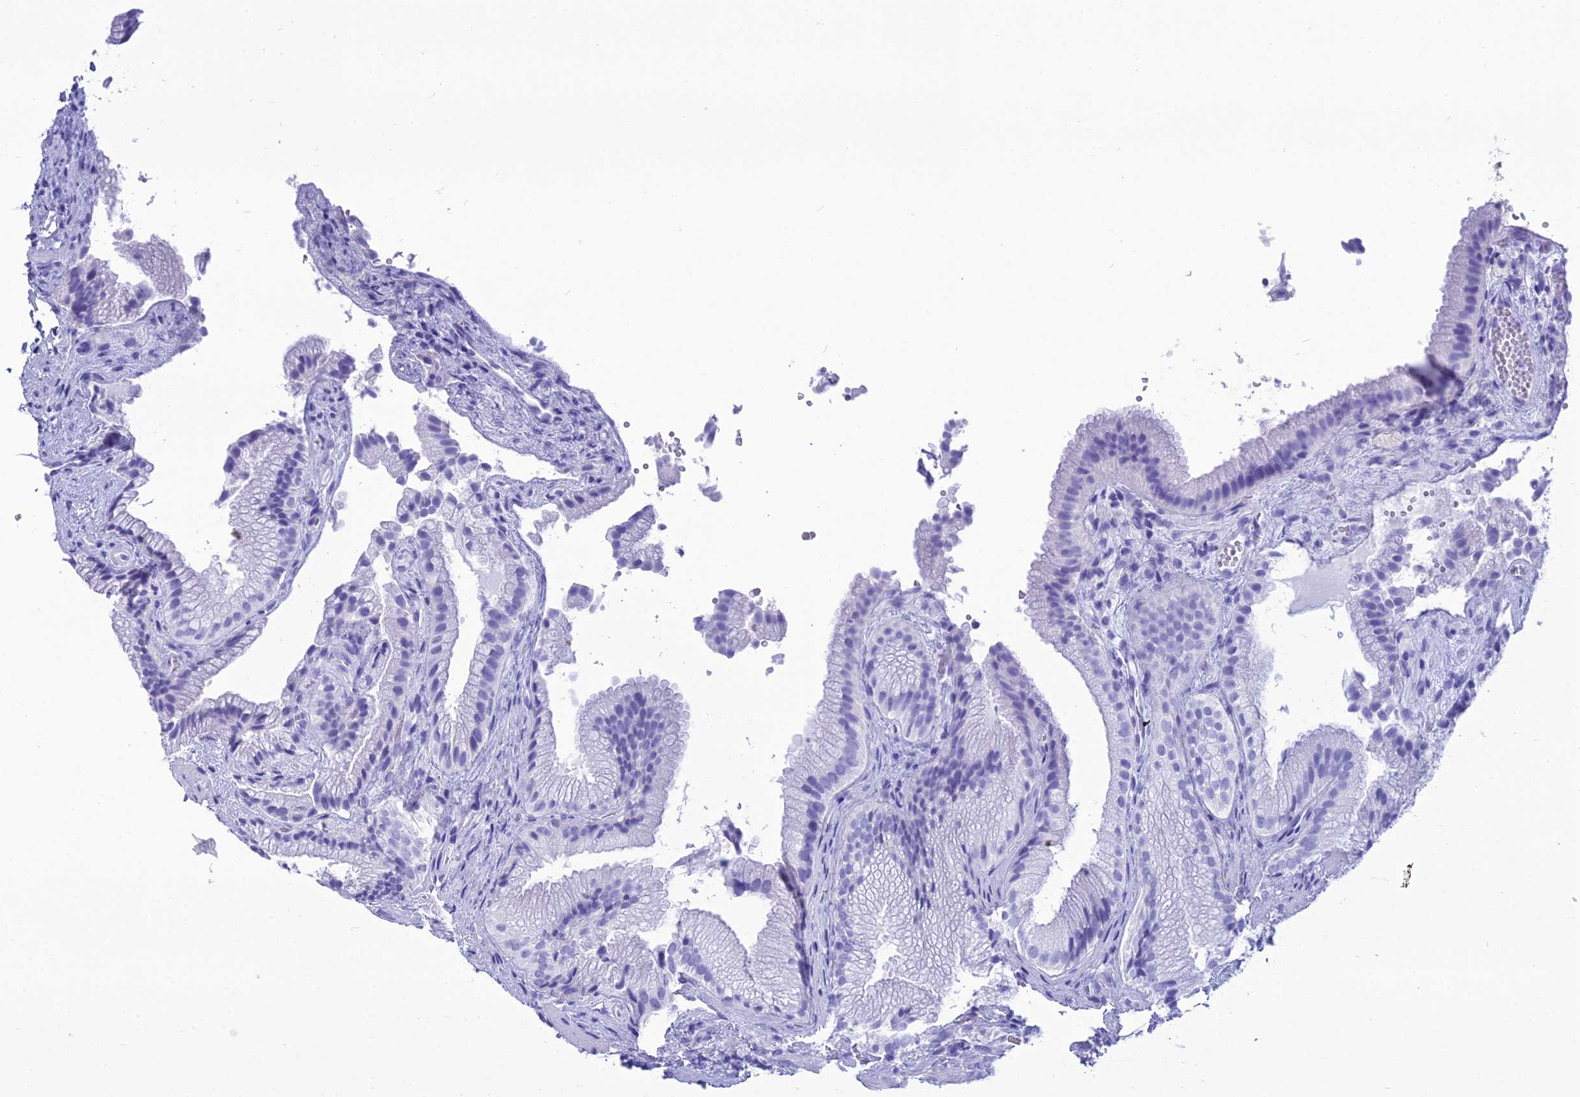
{"staining": {"intensity": "negative", "quantity": "none", "location": "none"}, "tissue": "gallbladder", "cell_type": "Glandular cells", "image_type": "normal", "snomed": [{"axis": "morphology", "description": "Normal tissue, NOS"}, {"axis": "morphology", "description": "Inflammation, NOS"}, {"axis": "topography", "description": "Gallbladder"}], "caption": "IHC of benign gallbladder demonstrates no expression in glandular cells. (DAB IHC, high magnification).", "gene": "PNMA5", "patient": {"sex": "male", "age": 51}}